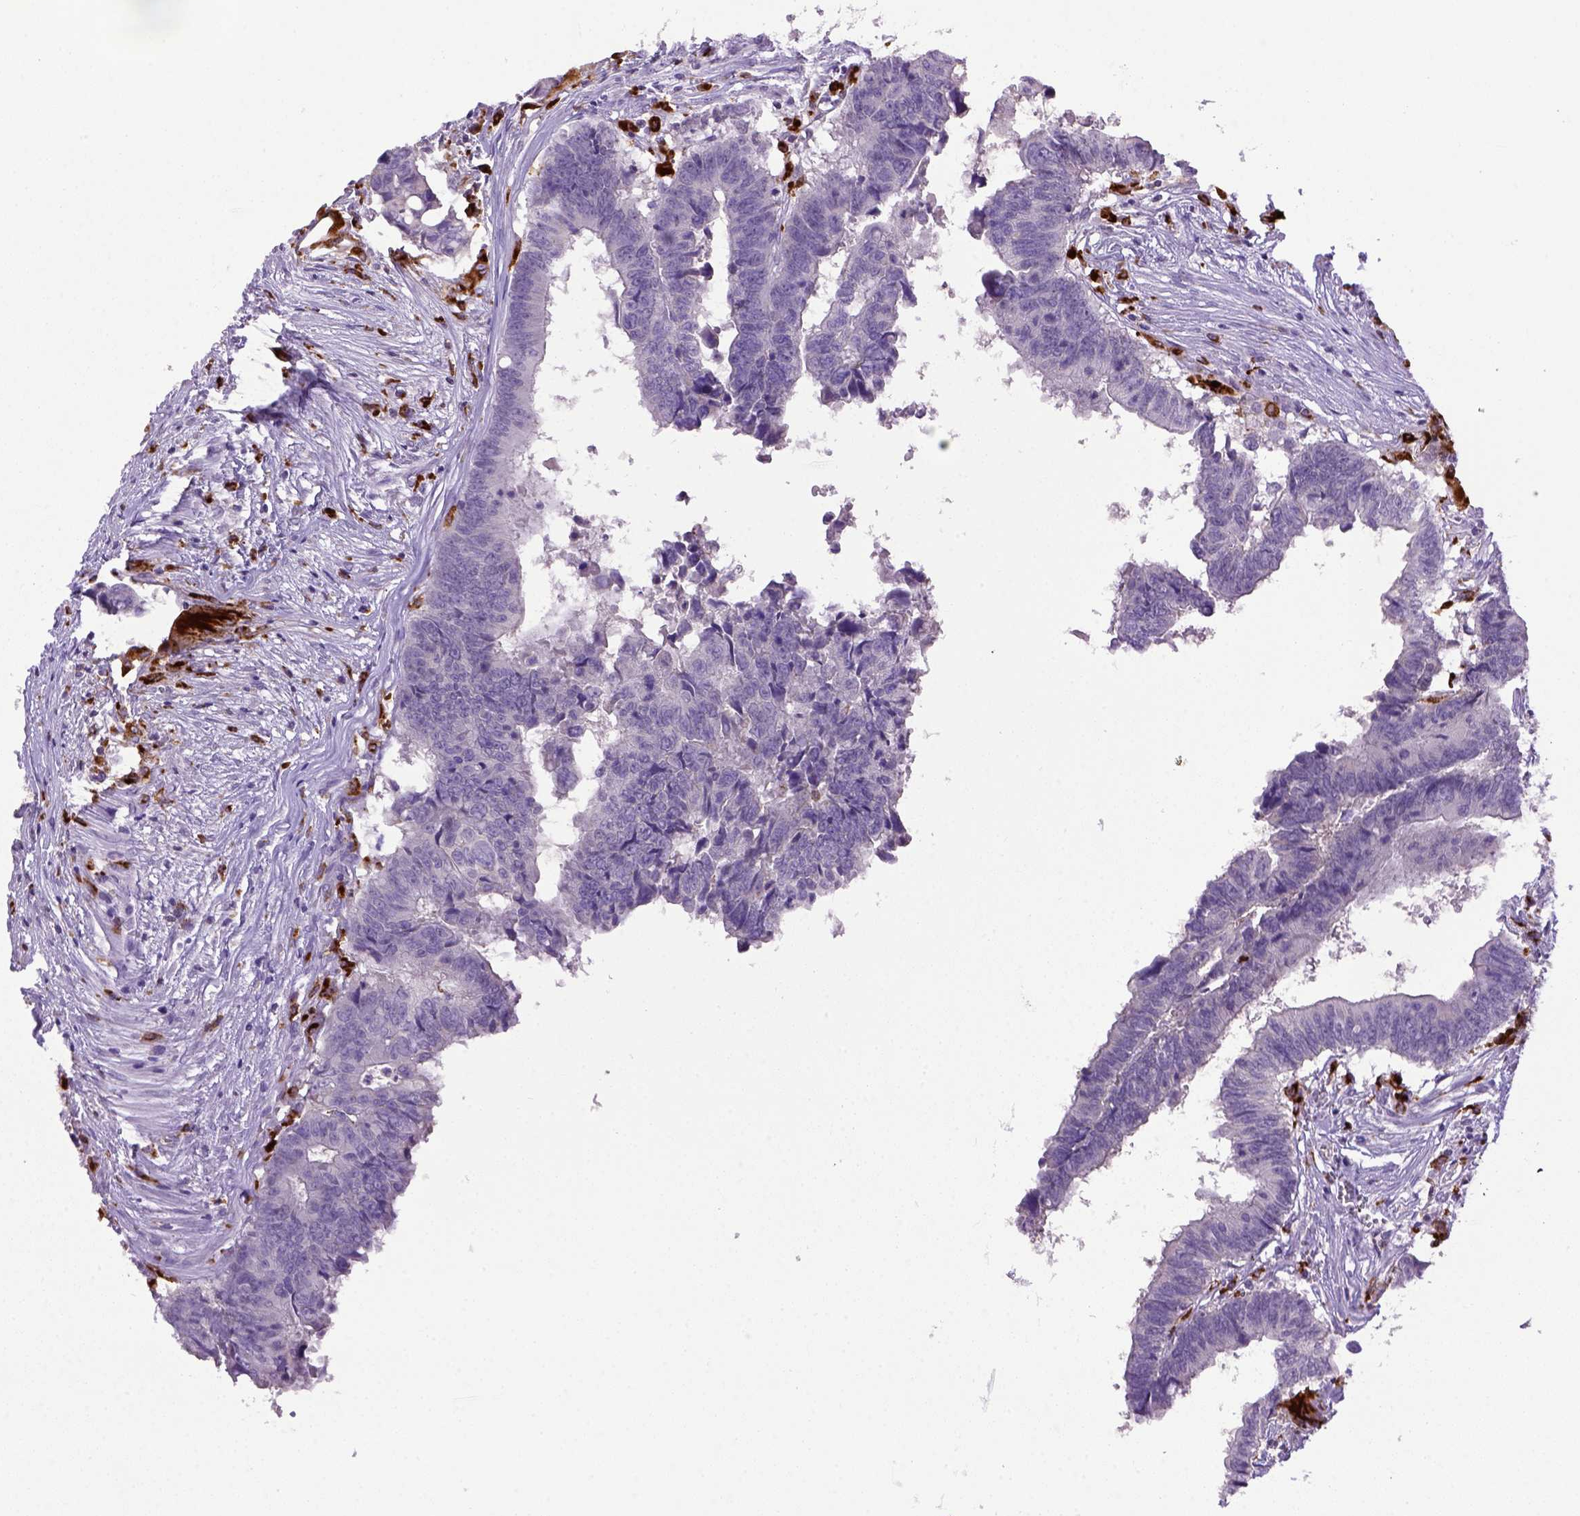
{"staining": {"intensity": "negative", "quantity": "none", "location": "none"}, "tissue": "colorectal cancer", "cell_type": "Tumor cells", "image_type": "cancer", "snomed": [{"axis": "morphology", "description": "Adenocarcinoma, NOS"}, {"axis": "topography", "description": "Colon"}], "caption": "Immunohistochemistry image of human adenocarcinoma (colorectal) stained for a protein (brown), which reveals no positivity in tumor cells. (DAB immunohistochemistry (IHC) visualized using brightfield microscopy, high magnification).", "gene": "CD68", "patient": {"sex": "female", "age": 82}}